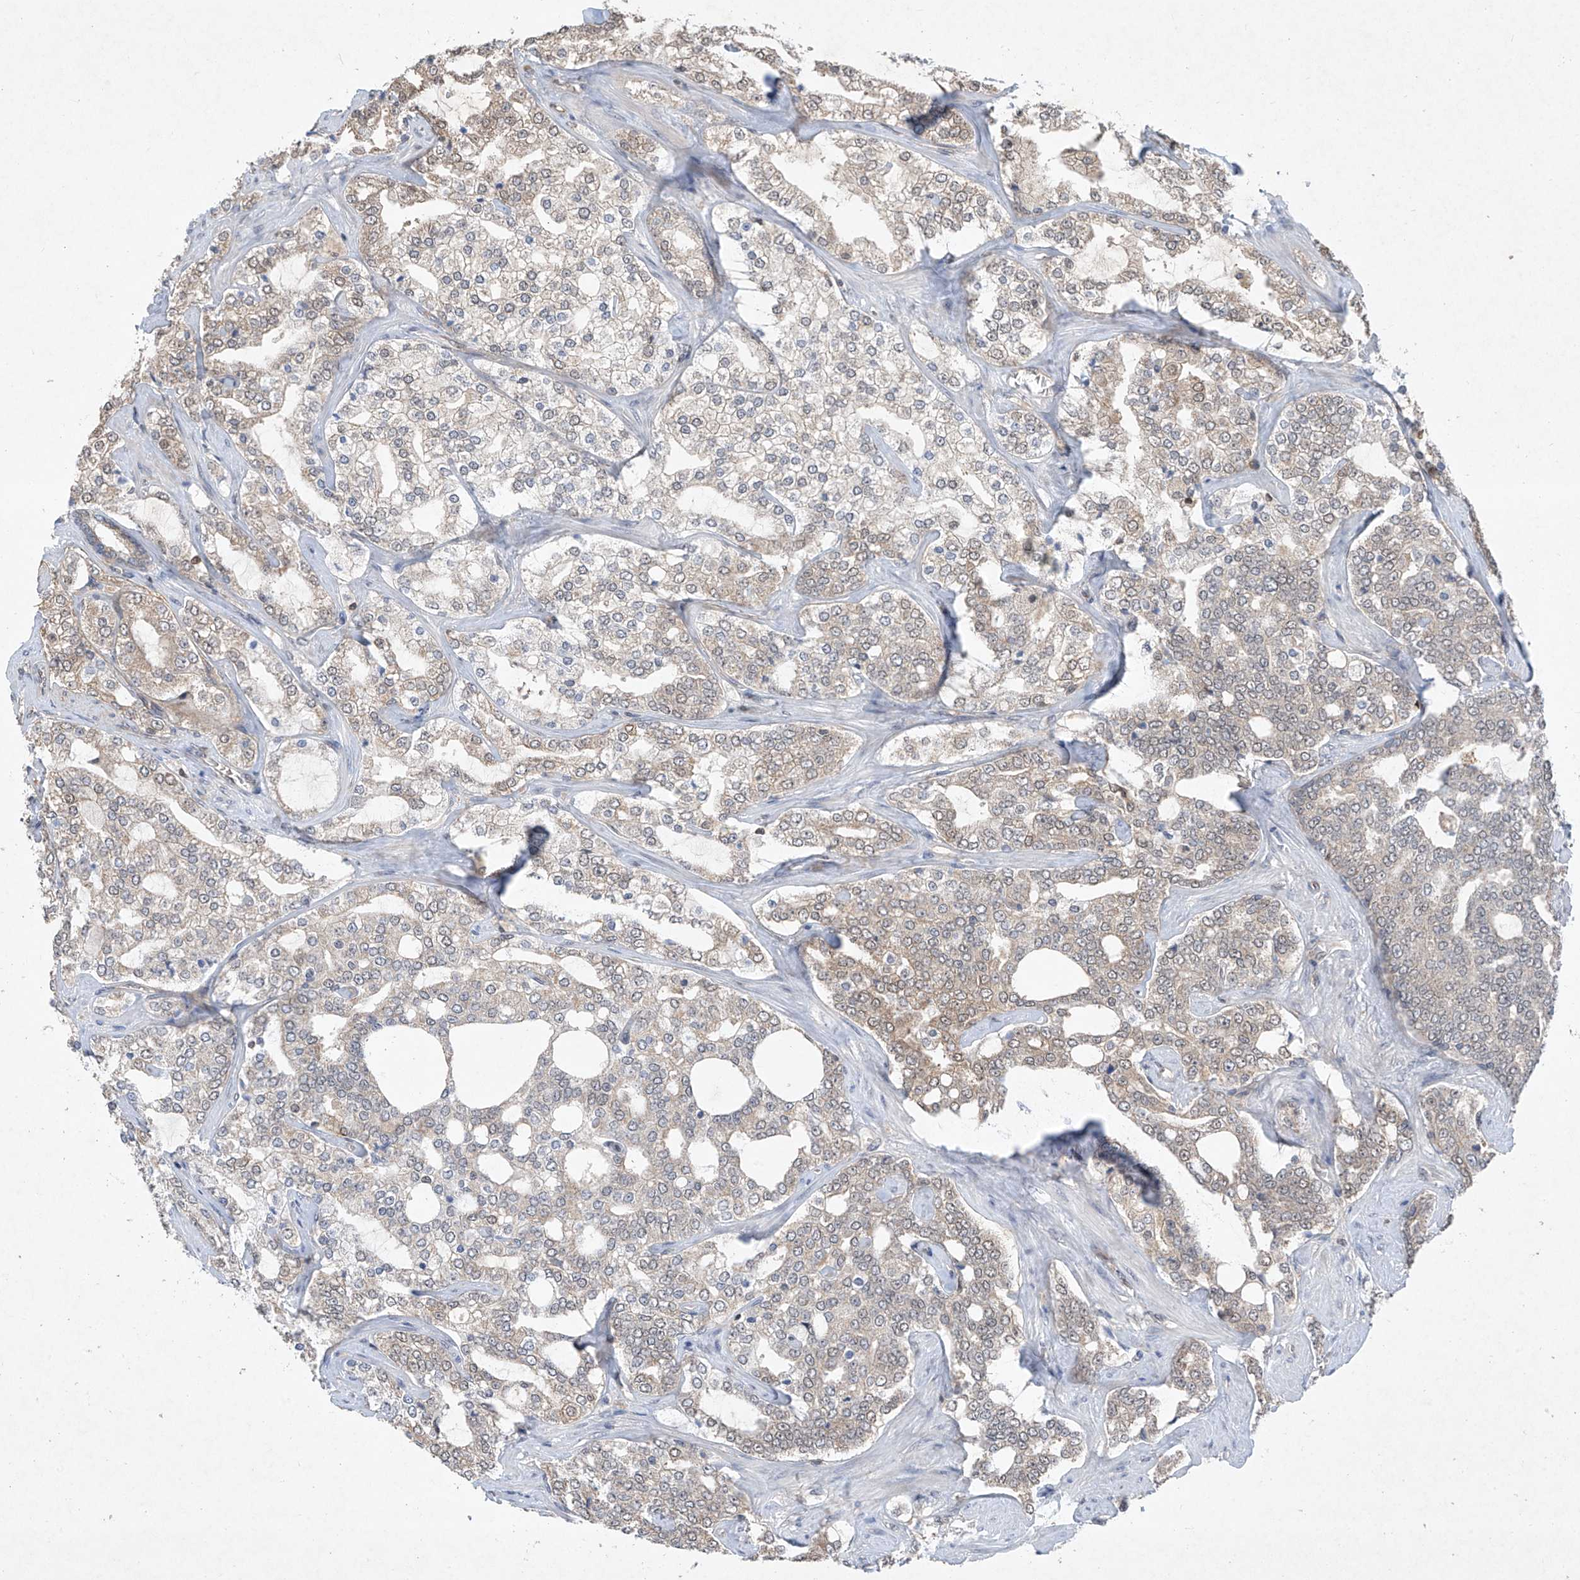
{"staining": {"intensity": "moderate", "quantity": "<25%", "location": "cytoplasmic/membranous,nuclear"}, "tissue": "prostate cancer", "cell_type": "Tumor cells", "image_type": "cancer", "snomed": [{"axis": "morphology", "description": "Adenocarcinoma, High grade"}, {"axis": "topography", "description": "Prostate"}], "caption": "Protein analysis of prostate cancer tissue reveals moderate cytoplasmic/membranous and nuclear expression in approximately <25% of tumor cells.", "gene": "ZNF358", "patient": {"sex": "male", "age": 64}}